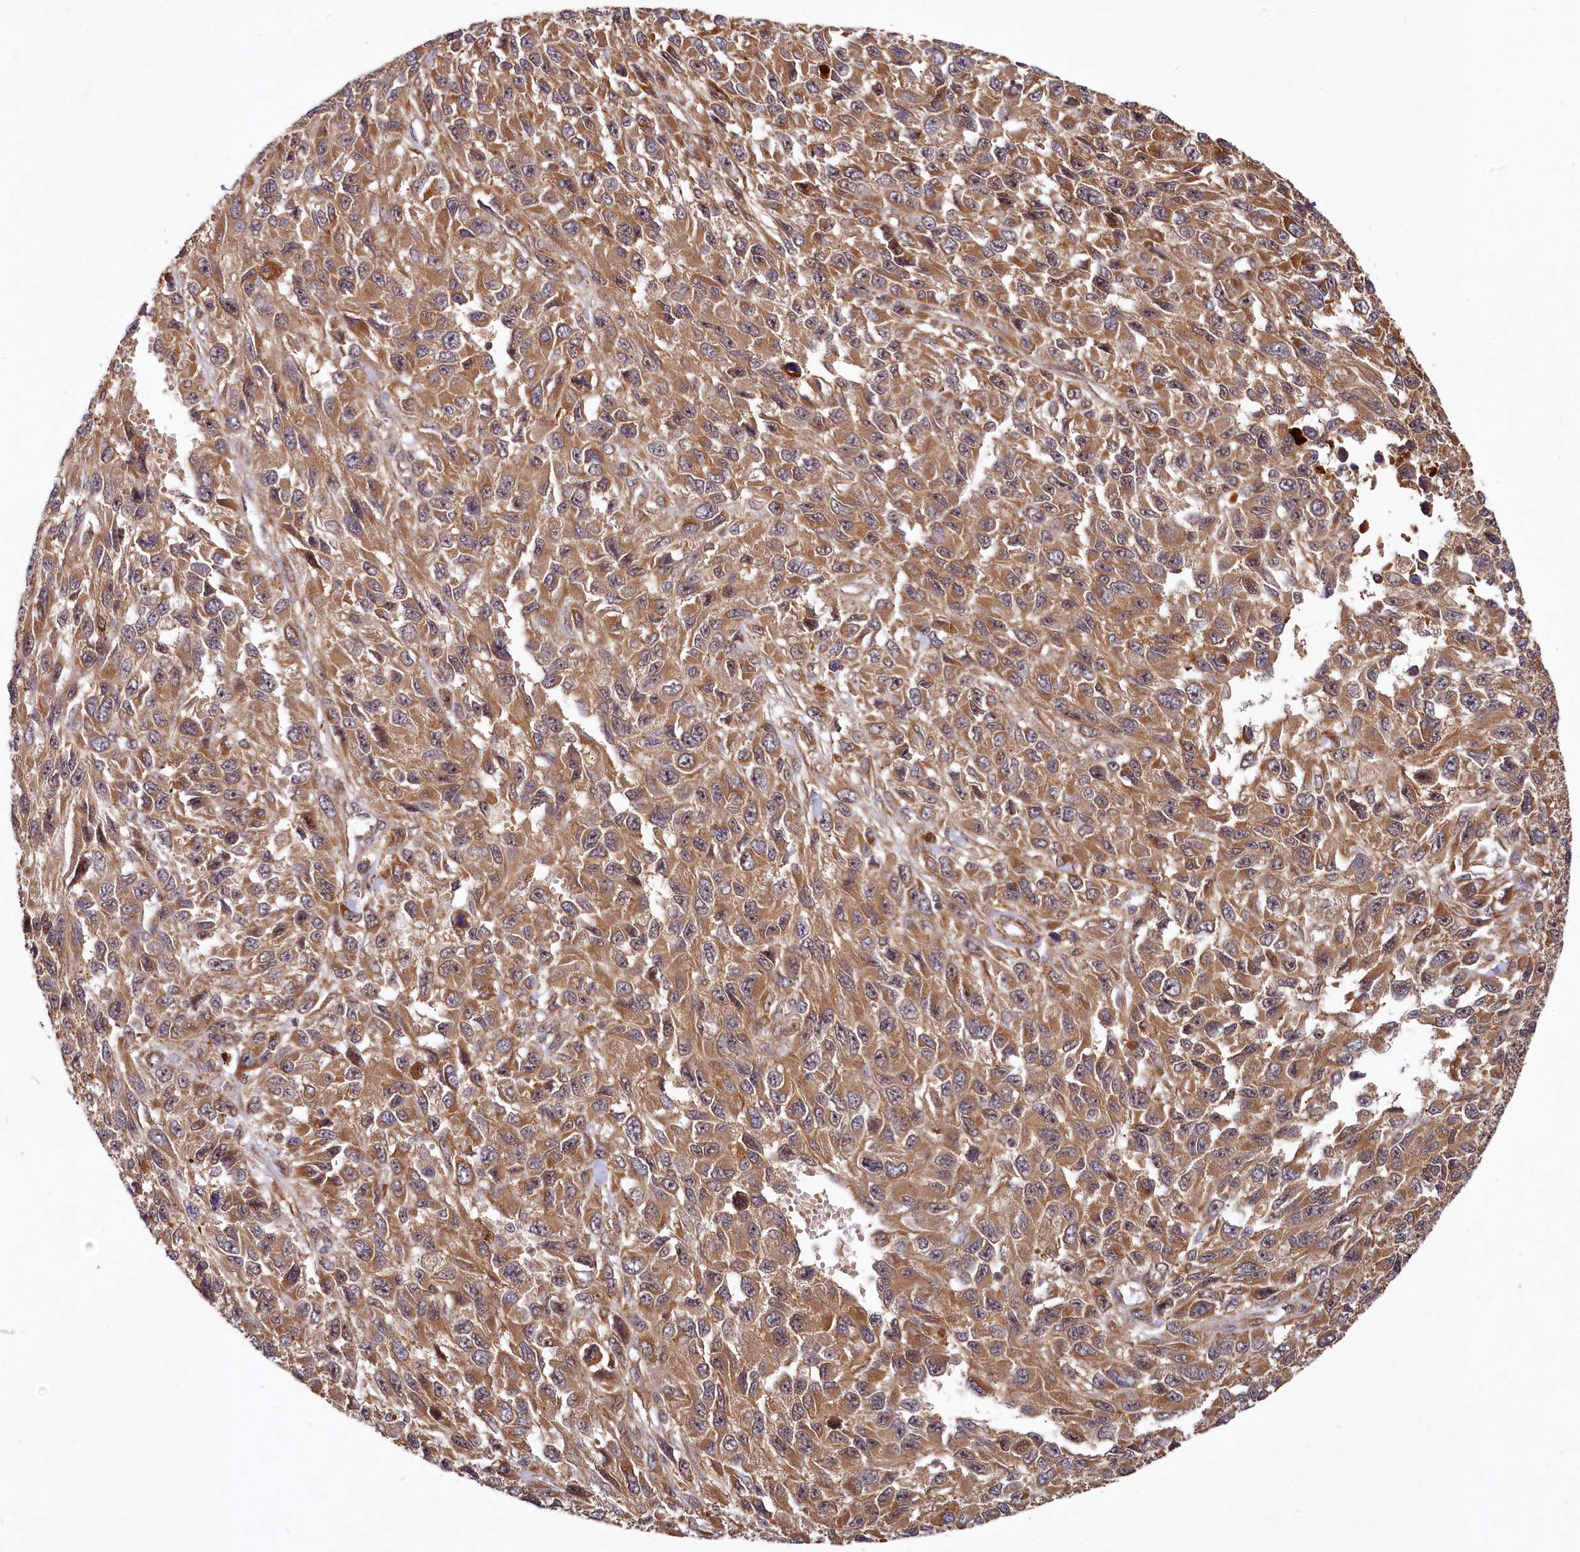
{"staining": {"intensity": "moderate", "quantity": ">75%", "location": "cytoplasmic/membranous,nuclear"}, "tissue": "melanoma", "cell_type": "Tumor cells", "image_type": "cancer", "snomed": [{"axis": "morphology", "description": "Normal tissue, NOS"}, {"axis": "morphology", "description": "Malignant melanoma, NOS"}, {"axis": "topography", "description": "Skin"}], "caption": "A micrograph of melanoma stained for a protein exhibits moderate cytoplasmic/membranous and nuclear brown staining in tumor cells. The staining is performed using DAB (3,3'-diaminobenzidine) brown chromogen to label protein expression. The nuclei are counter-stained blue using hematoxylin.", "gene": "TRIM23", "patient": {"sex": "female", "age": 96}}